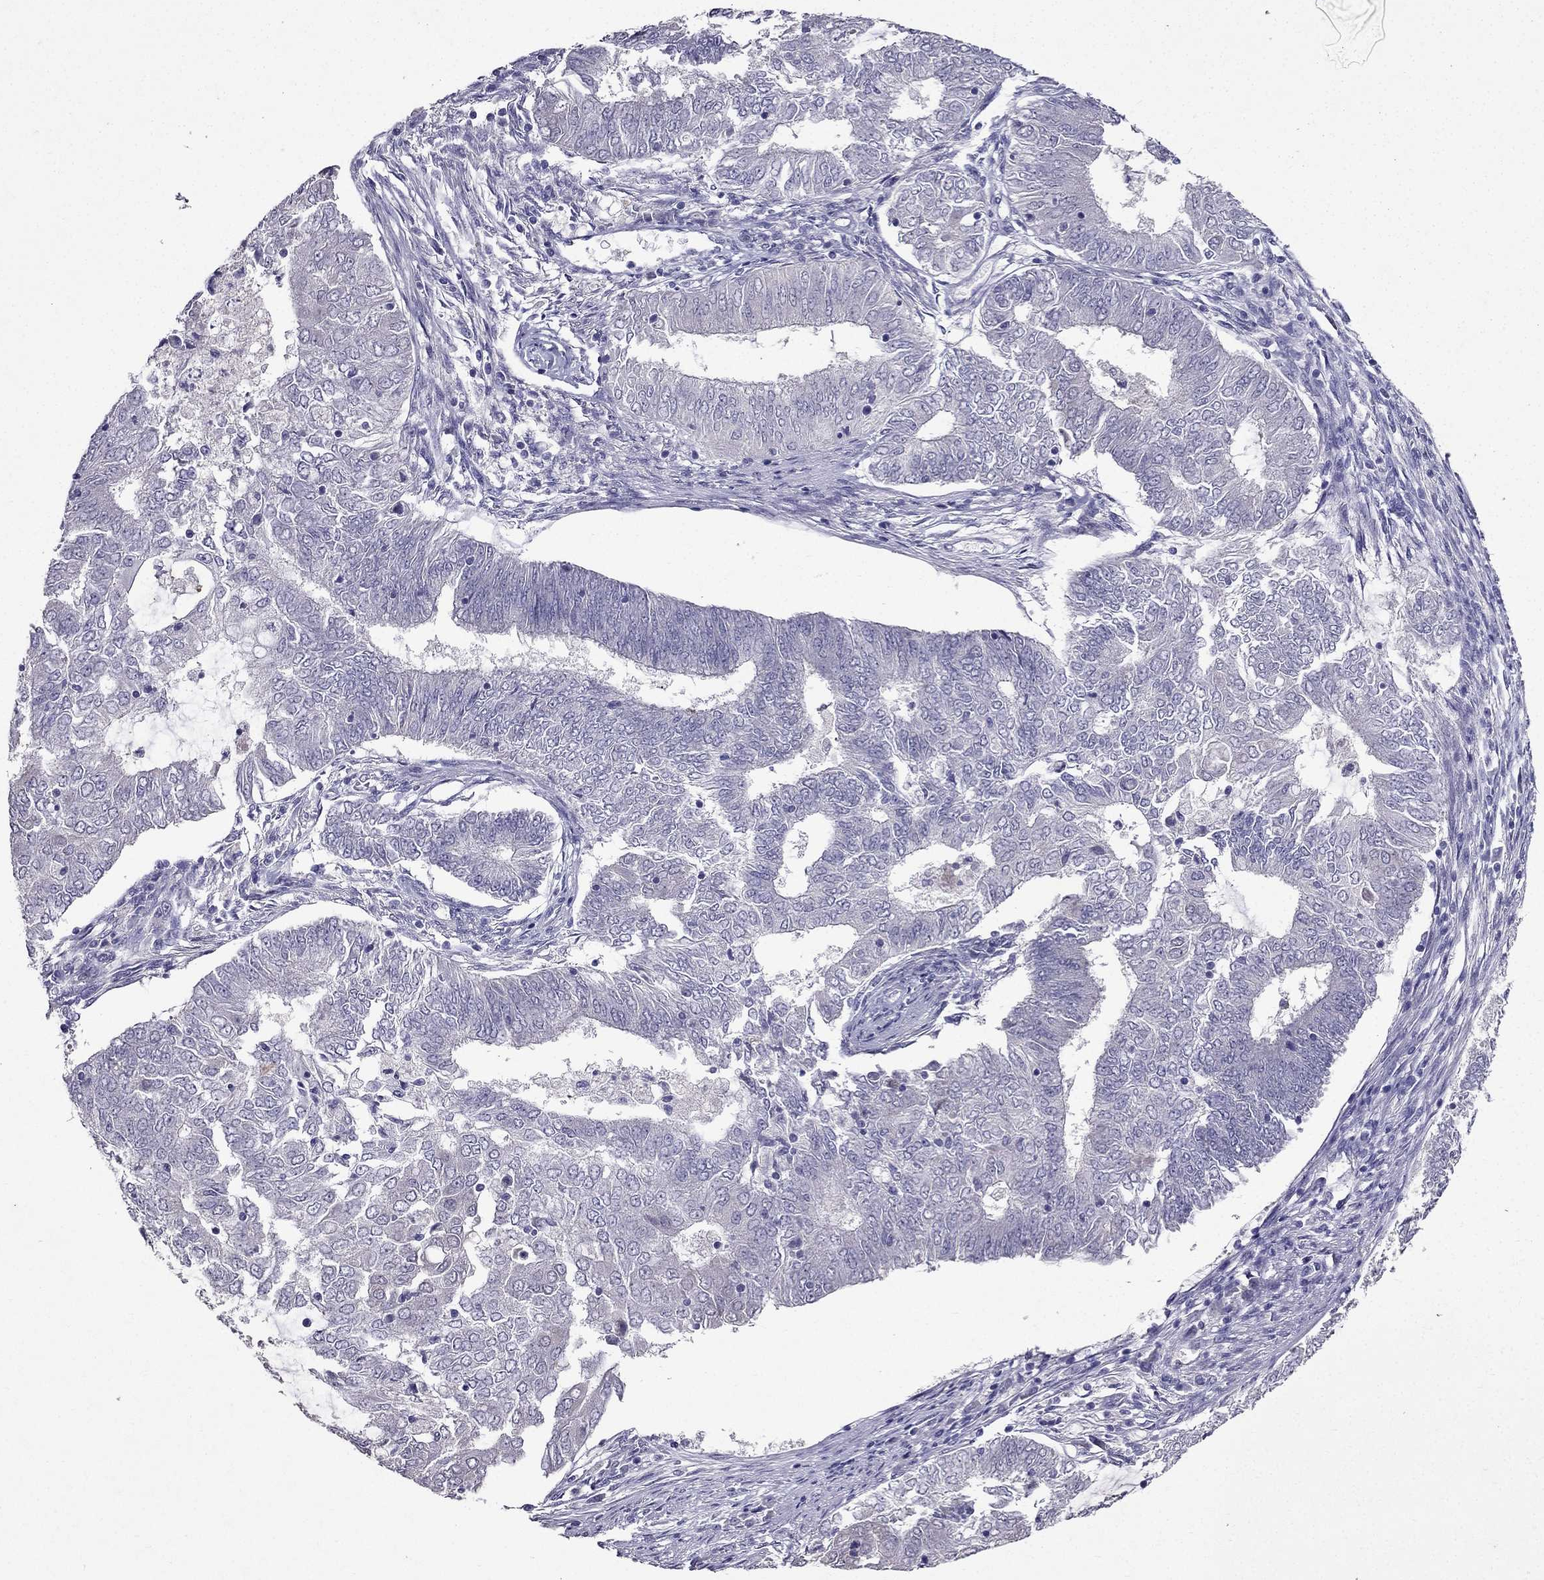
{"staining": {"intensity": "negative", "quantity": "none", "location": "none"}, "tissue": "endometrial cancer", "cell_type": "Tumor cells", "image_type": "cancer", "snomed": [{"axis": "morphology", "description": "Adenocarcinoma, NOS"}, {"axis": "topography", "description": "Endometrium"}], "caption": "A photomicrograph of human endometrial cancer (adenocarcinoma) is negative for staining in tumor cells. (DAB IHC visualized using brightfield microscopy, high magnification).", "gene": "DUSP15", "patient": {"sex": "female", "age": 62}}